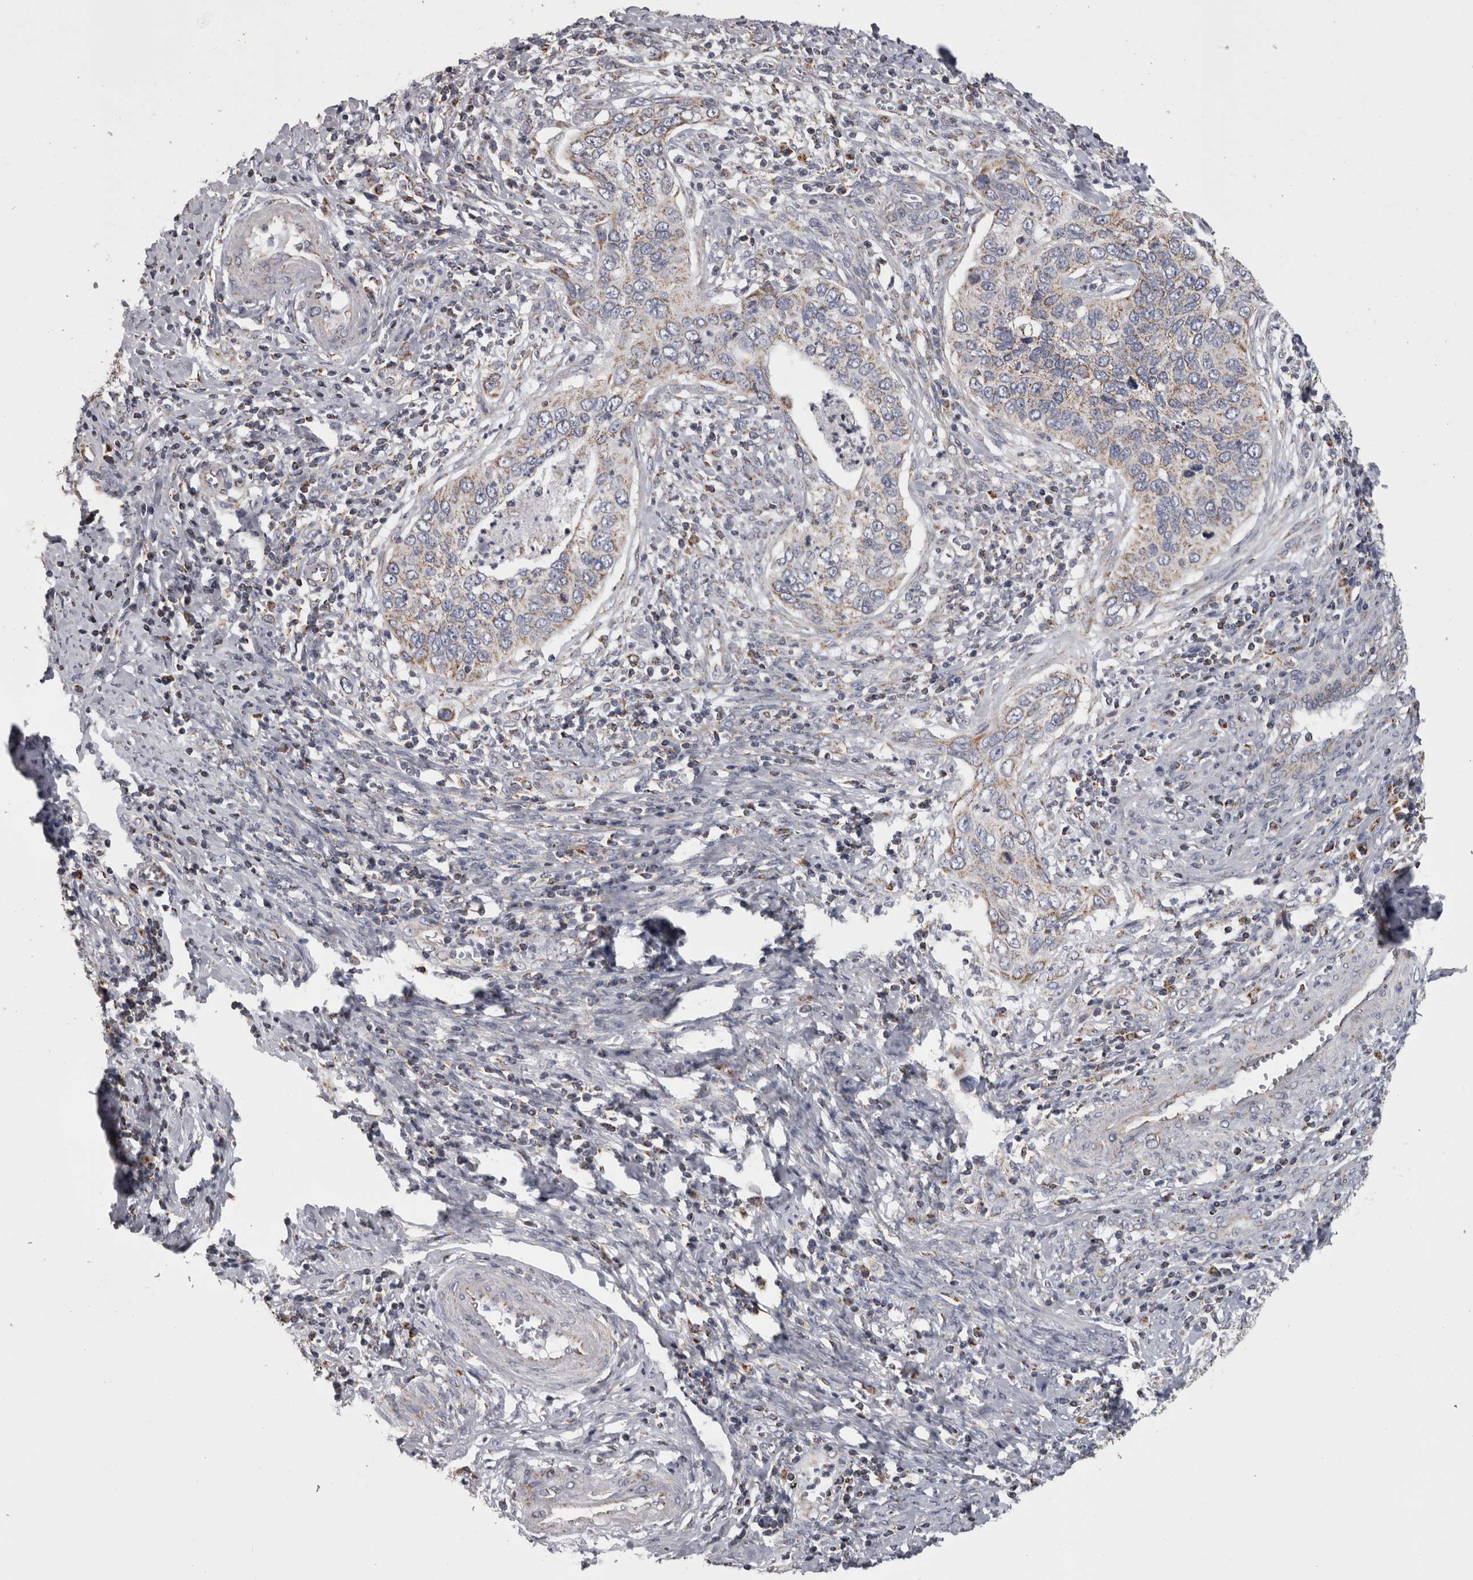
{"staining": {"intensity": "moderate", "quantity": "25%-75%", "location": "cytoplasmic/membranous"}, "tissue": "cervical cancer", "cell_type": "Tumor cells", "image_type": "cancer", "snomed": [{"axis": "morphology", "description": "Squamous cell carcinoma, NOS"}, {"axis": "topography", "description": "Cervix"}], "caption": "Immunohistochemical staining of human cervical cancer exhibits medium levels of moderate cytoplasmic/membranous staining in approximately 25%-75% of tumor cells.", "gene": "MDH2", "patient": {"sex": "female", "age": 53}}